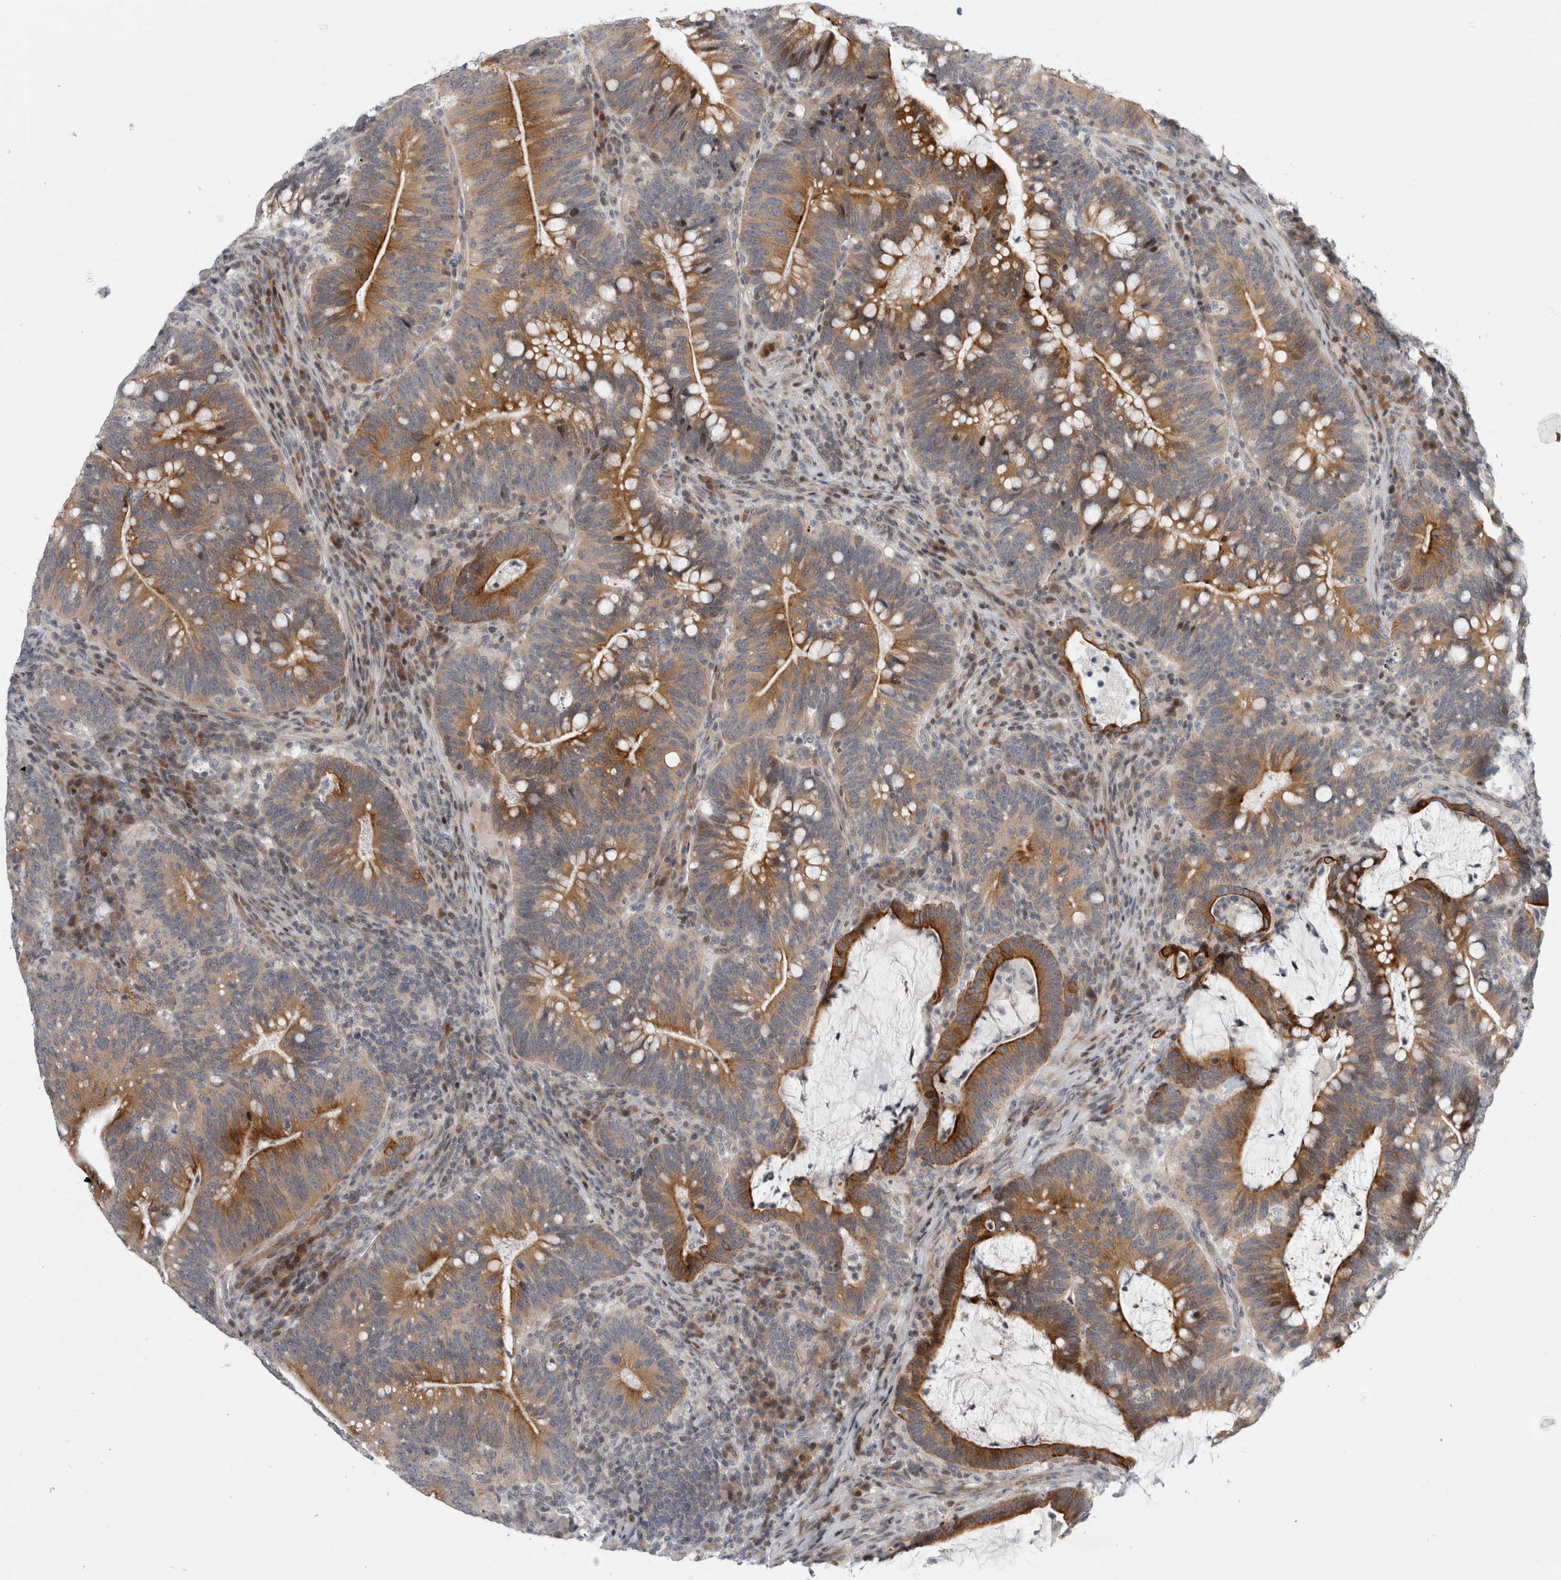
{"staining": {"intensity": "moderate", "quantity": ">75%", "location": "cytoplasmic/membranous"}, "tissue": "colorectal cancer", "cell_type": "Tumor cells", "image_type": "cancer", "snomed": [{"axis": "morphology", "description": "Adenocarcinoma, NOS"}, {"axis": "topography", "description": "Colon"}], "caption": "A histopathology image of colorectal adenocarcinoma stained for a protein reveals moderate cytoplasmic/membranous brown staining in tumor cells.", "gene": "UTP25", "patient": {"sex": "female", "age": 66}}